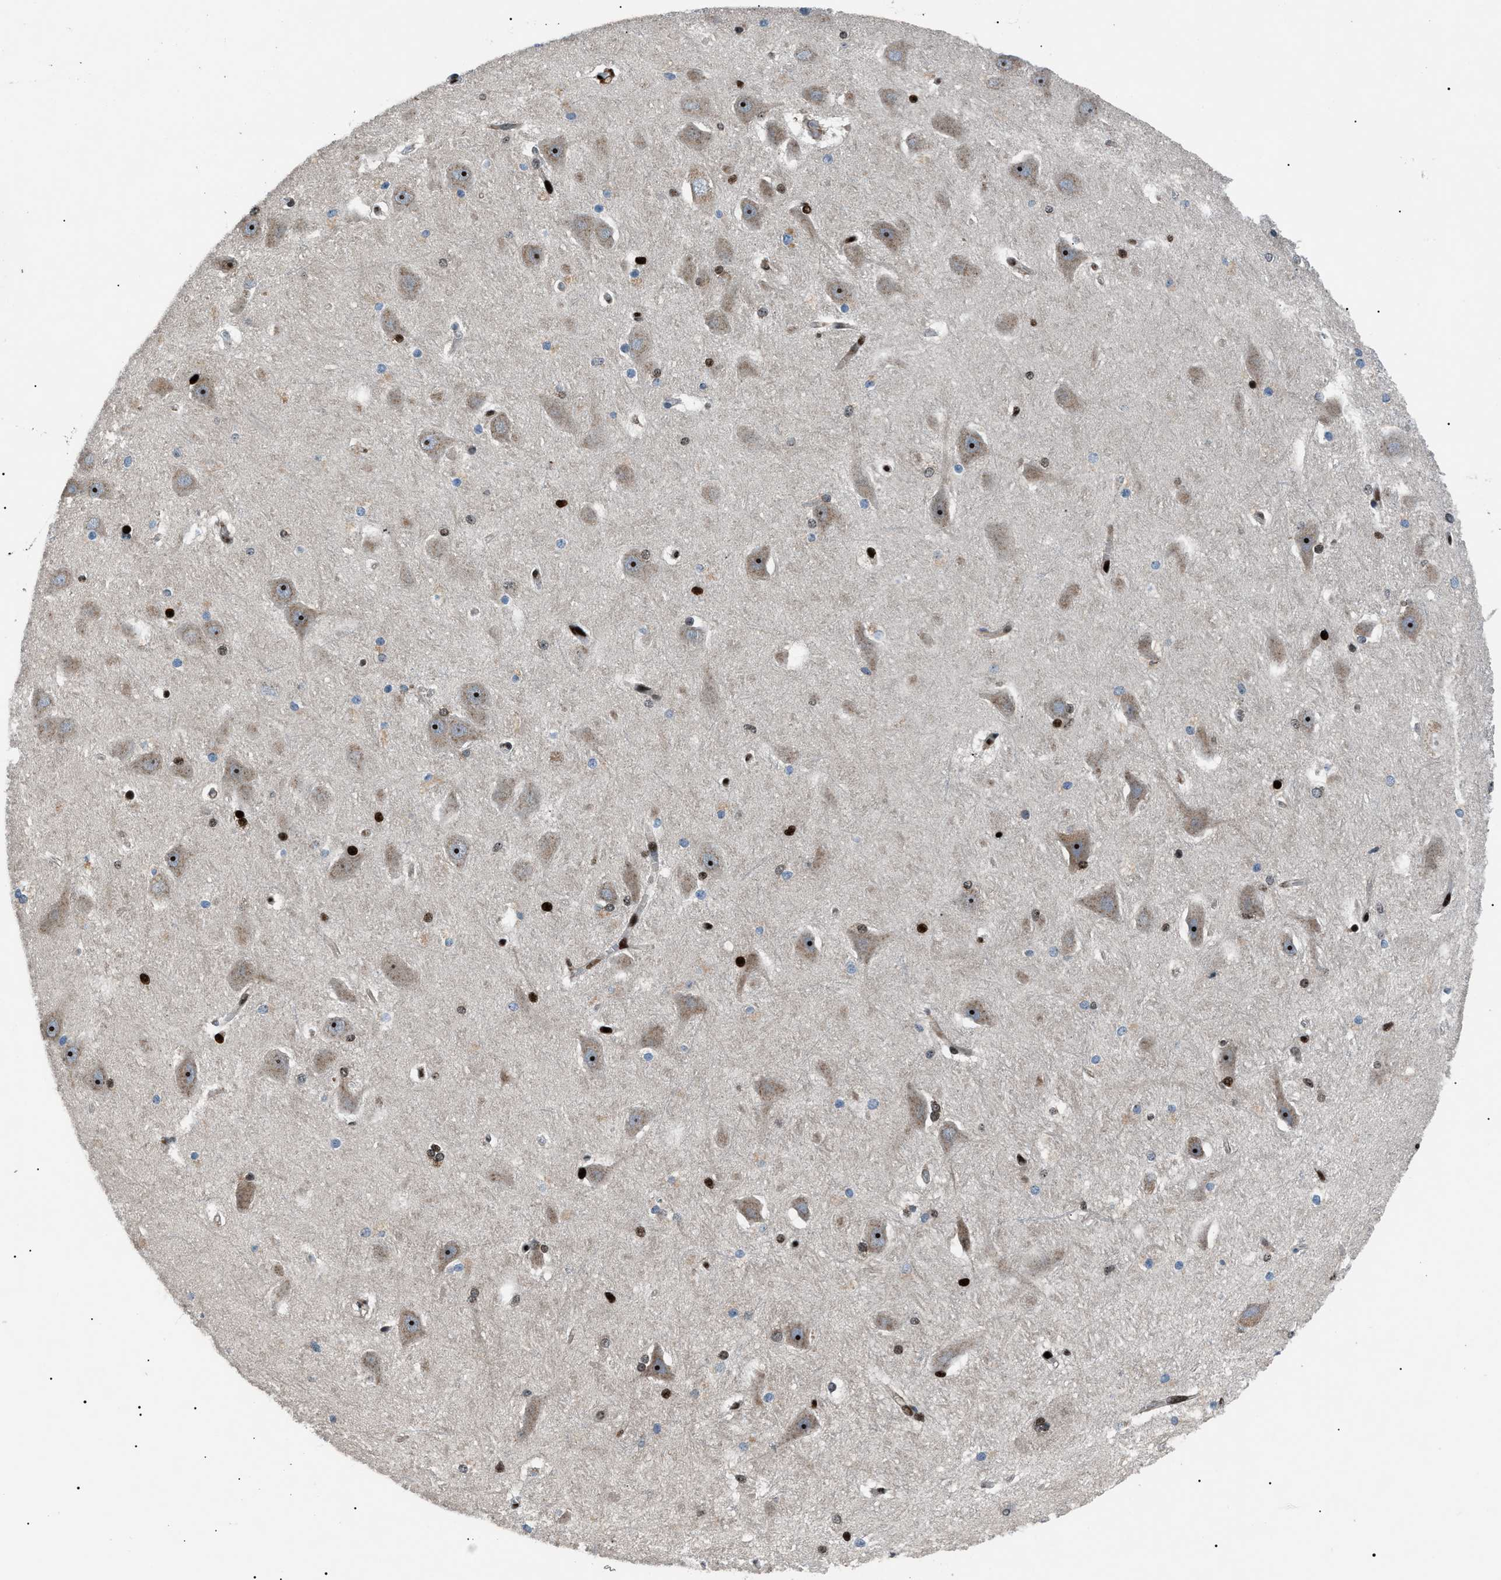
{"staining": {"intensity": "strong", "quantity": "25%-75%", "location": "nuclear"}, "tissue": "hippocampus", "cell_type": "Glial cells", "image_type": "normal", "snomed": [{"axis": "morphology", "description": "Normal tissue, NOS"}, {"axis": "topography", "description": "Hippocampus"}], "caption": "The micrograph demonstrates a brown stain indicating the presence of a protein in the nuclear of glial cells in hippocampus. The protein is stained brown, and the nuclei are stained in blue (DAB (3,3'-diaminobenzidine) IHC with brightfield microscopy, high magnification).", "gene": "PRKX", "patient": {"sex": "female", "age": 19}}